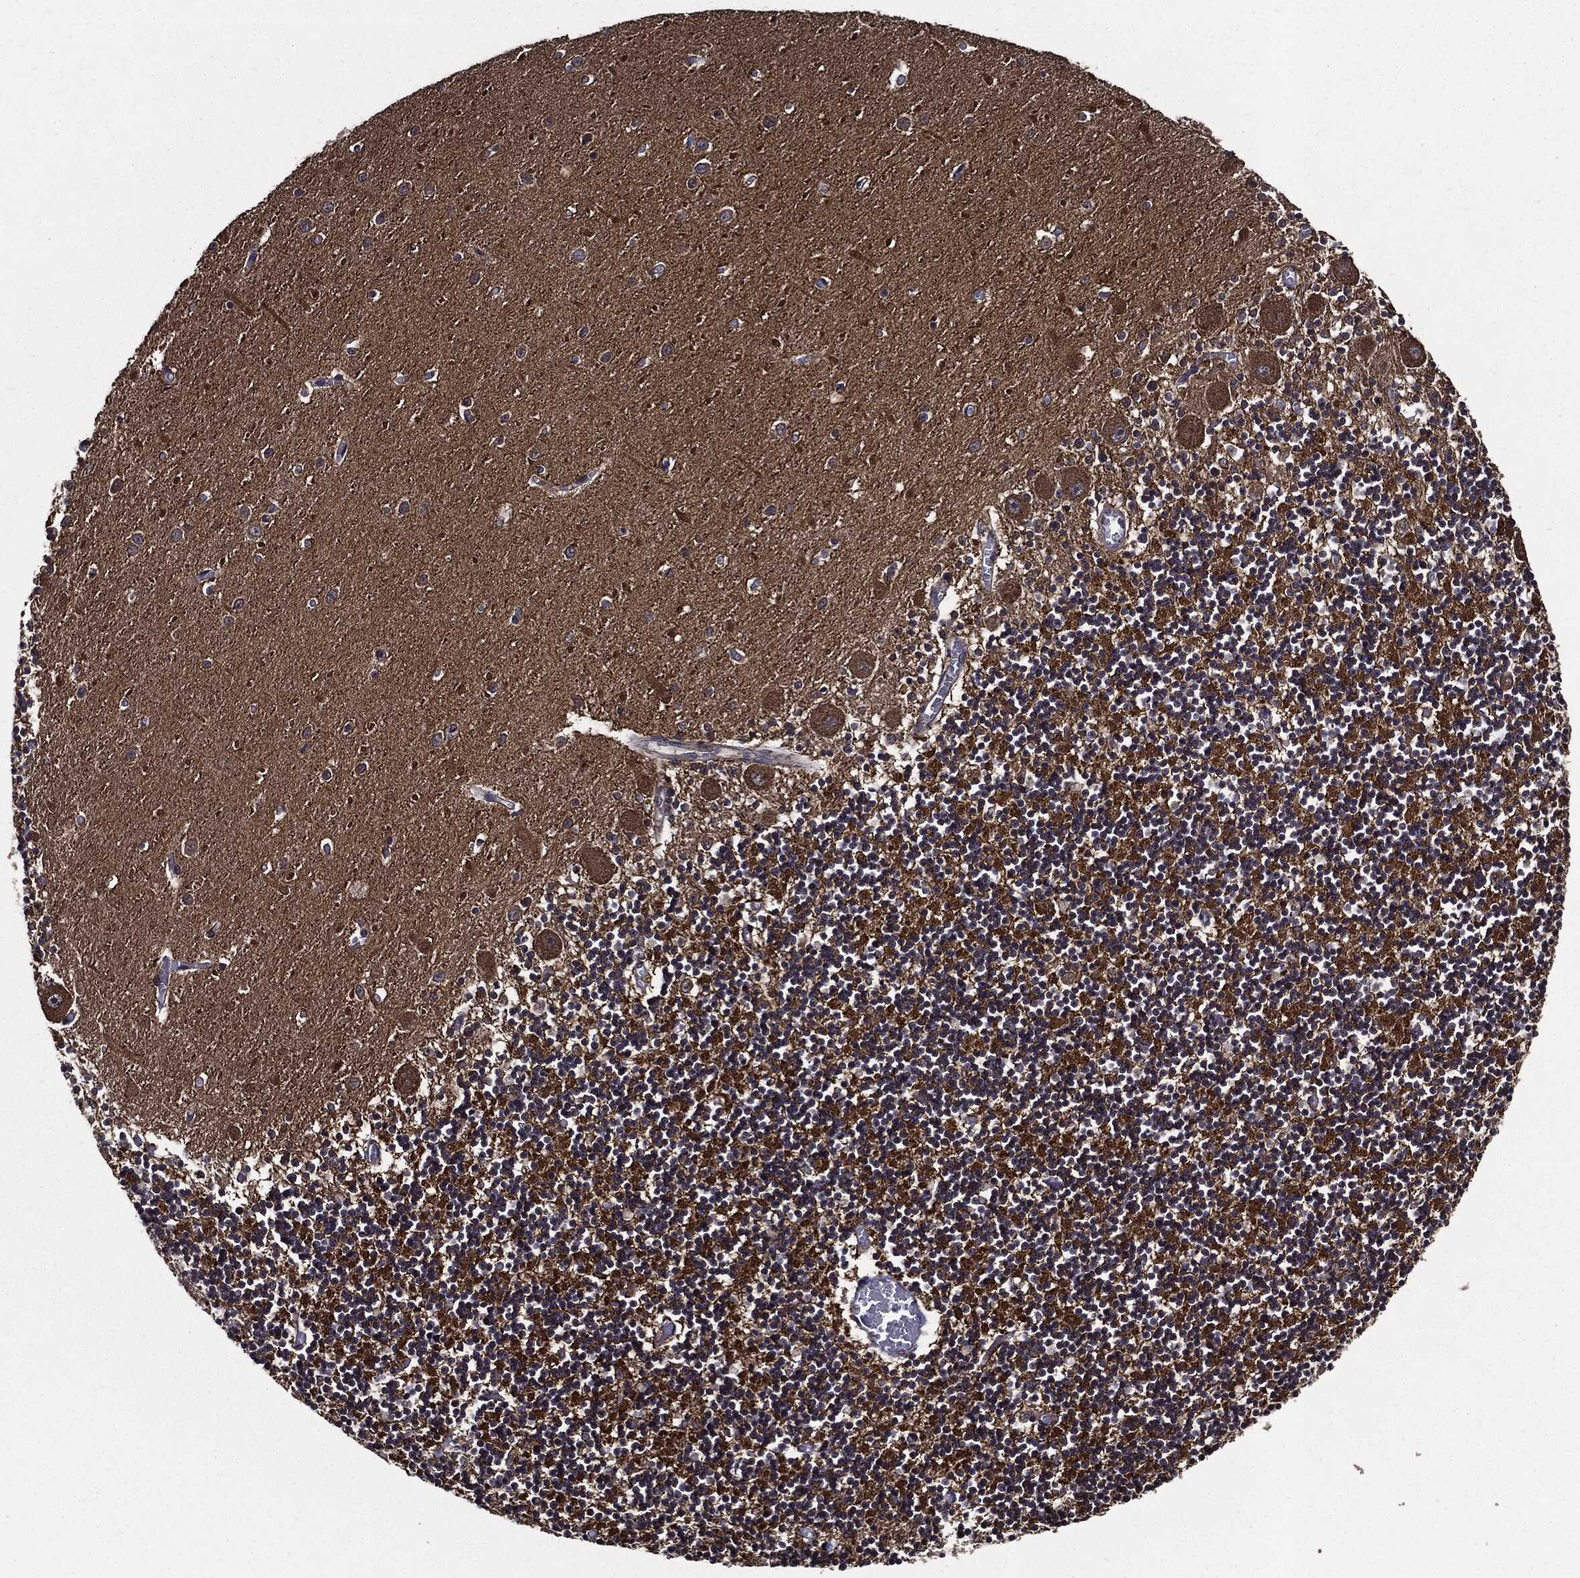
{"staining": {"intensity": "strong", "quantity": "<25%", "location": "cytoplasmic/membranous"}, "tissue": "cerebellum", "cell_type": "Cells in granular layer", "image_type": "normal", "snomed": [{"axis": "morphology", "description": "Normal tissue, NOS"}, {"axis": "topography", "description": "Cerebellum"}], "caption": "This photomicrograph reveals normal cerebellum stained with immunohistochemistry to label a protein in brown. The cytoplasmic/membranous of cells in granular layer show strong positivity for the protein. Nuclei are counter-stained blue.", "gene": "HTT", "patient": {"sex": "female", "age": 64}}